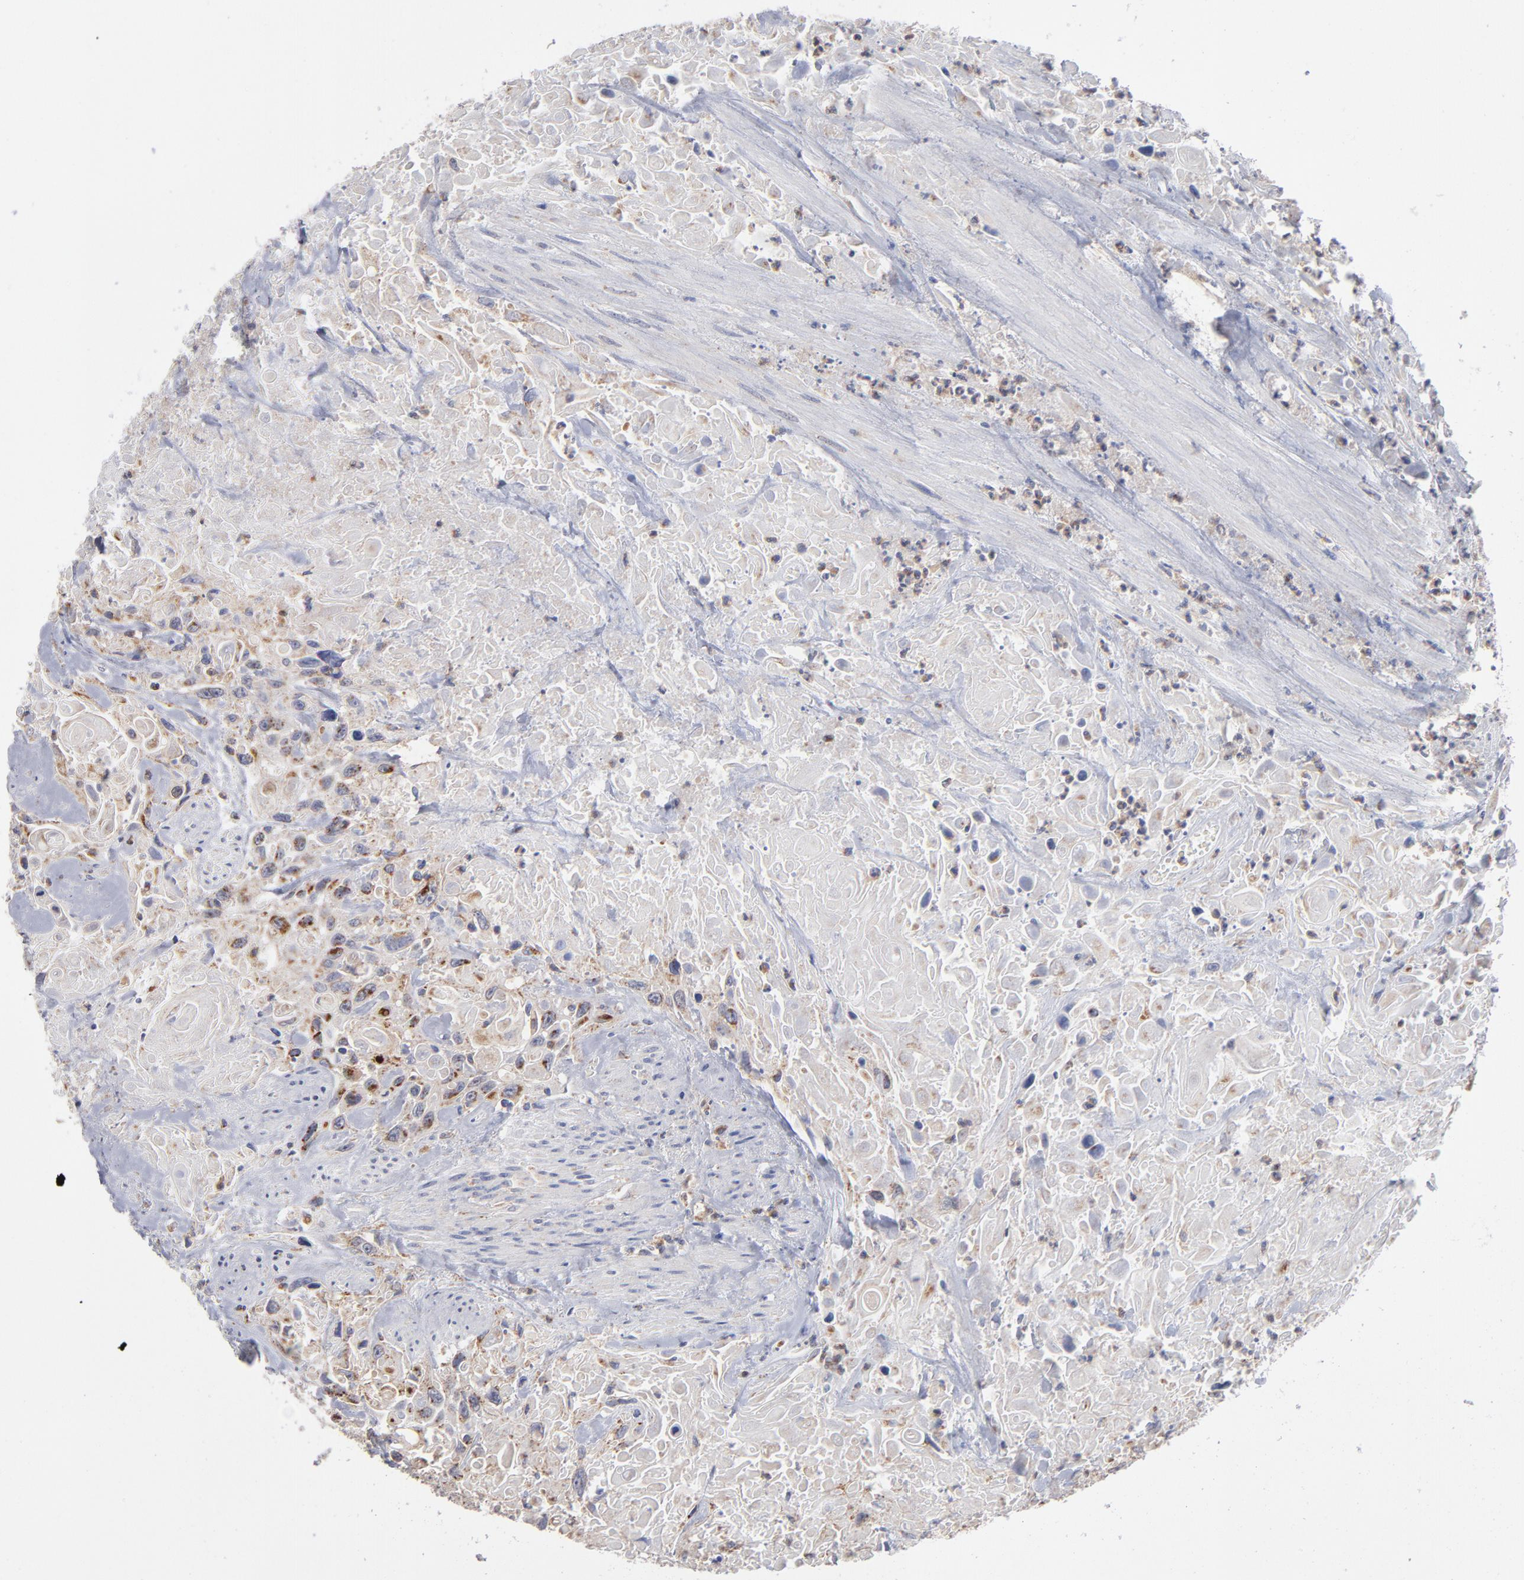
{"staining": {"intensity": "weak", "quantity": "25%-75%", "location": "cytoplasmic/membranous"}, "tissue": "urothelial cancer", "cell_type": "Tumor cells", "image_type": "cancer", "snomed": [{"axis": "morphology", "description": "Urothelial carcinoma, High grade"}, {"axis": "topography", "description": "Urinary bladder"}], "caption": "Protein staining of urothelial cancer tissue exhibits weak cytoplasmic/membranous staining in about 25%-75% of tumor cells.", "gene": "RRAGB", "patient": {"sex": "female", "age": 84}}